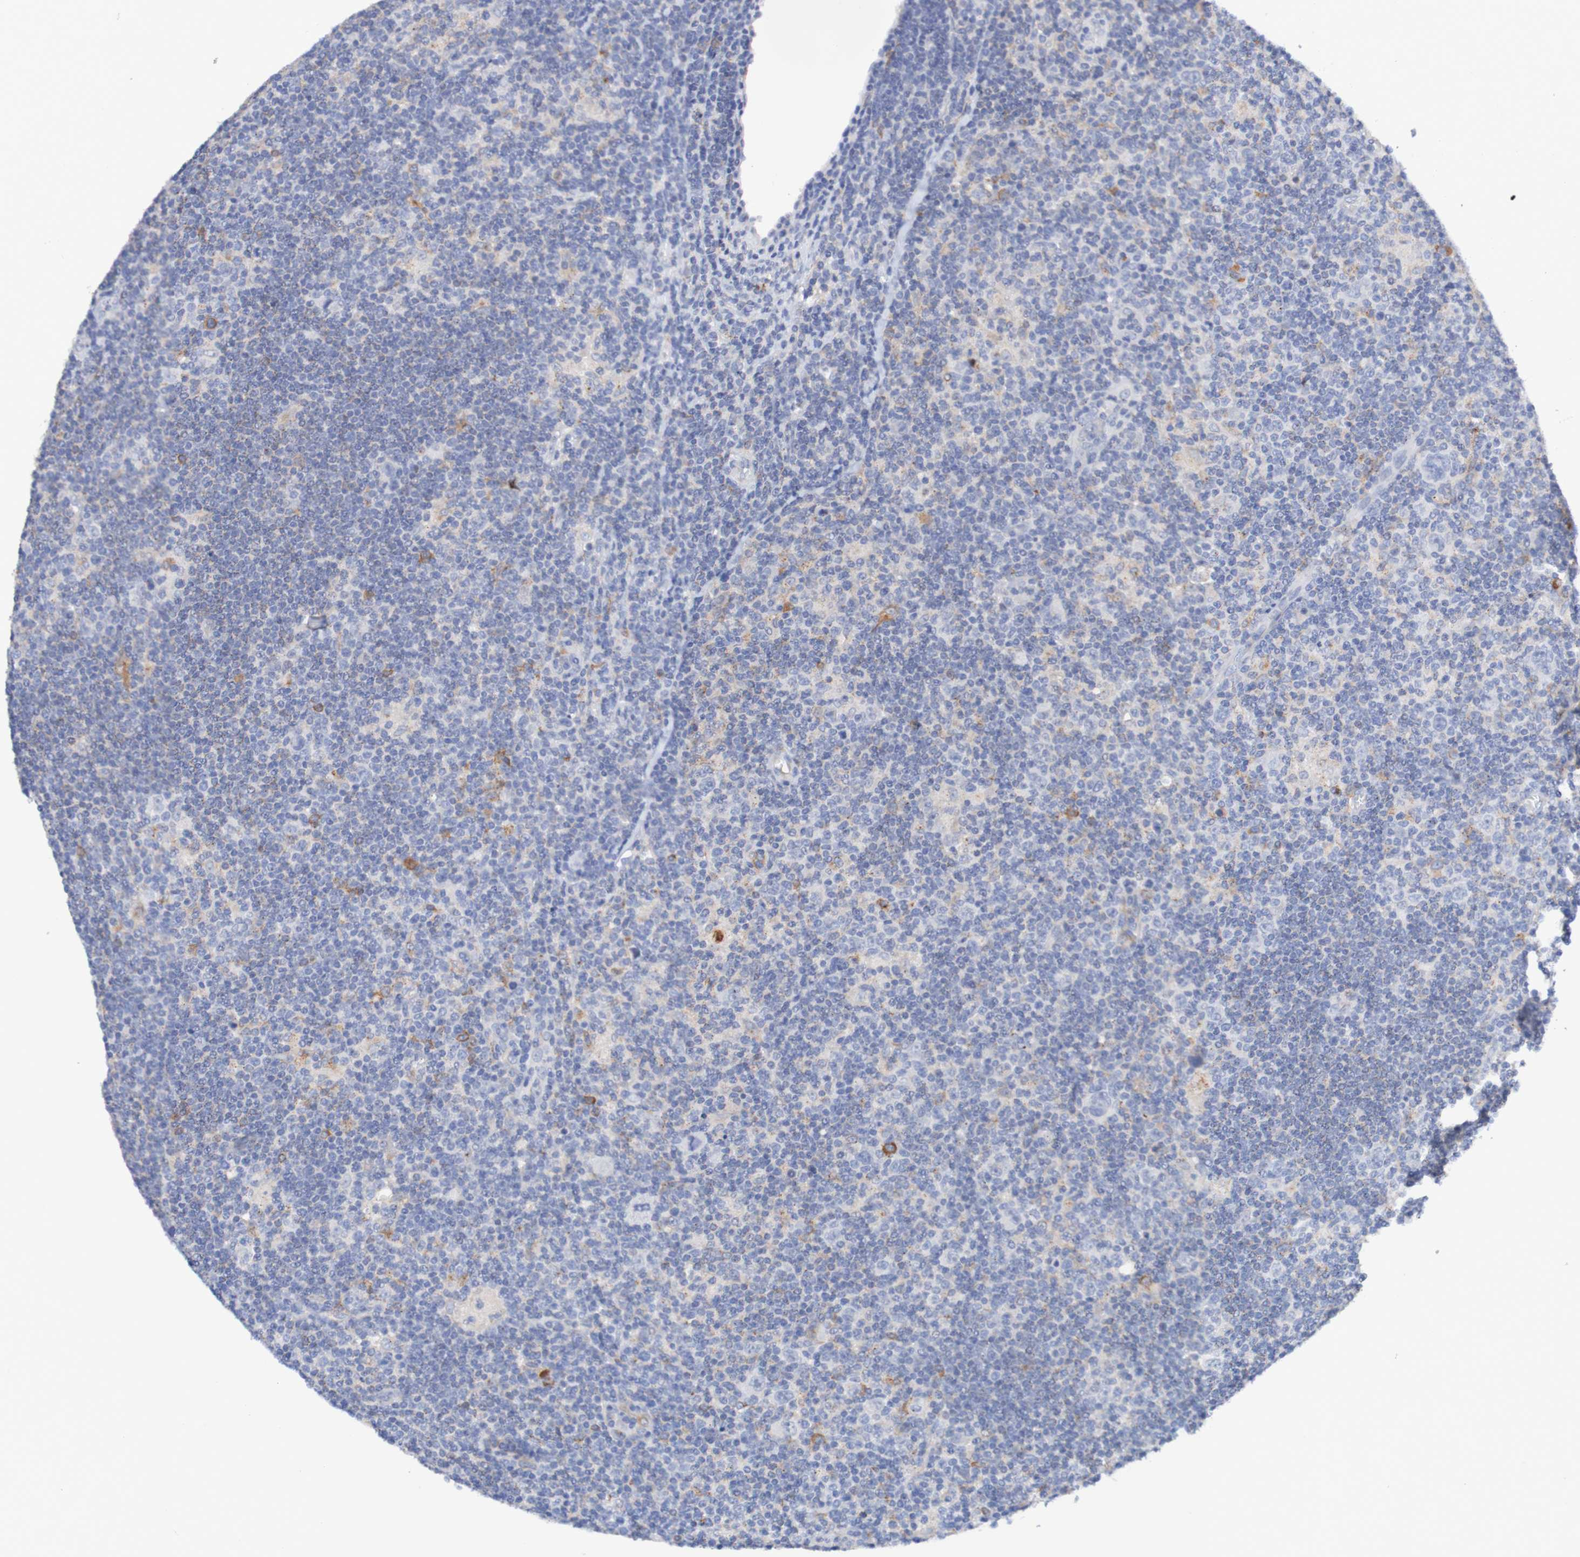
{"staining": {"intensity": "negative", "quantity": "none", "location": "none"}, "tissue": "lymphoma", "cell_type": "Tumor cells", "image_type": "cancer", "snomed": [{"axis": "morphology", "description": "Hodgkin's disease, NOS"}, {"axis": "topography", "description": "Lymph node"}], "caption": "Immunohistochemical staining of Hodgkin's disease reveals no significant positivity in tumor cells. (DAB IHC visualized using brightfield microscopy, high magnification).", "gene": "SEZ6", "patient": {"sex": "female", "age": 57}}